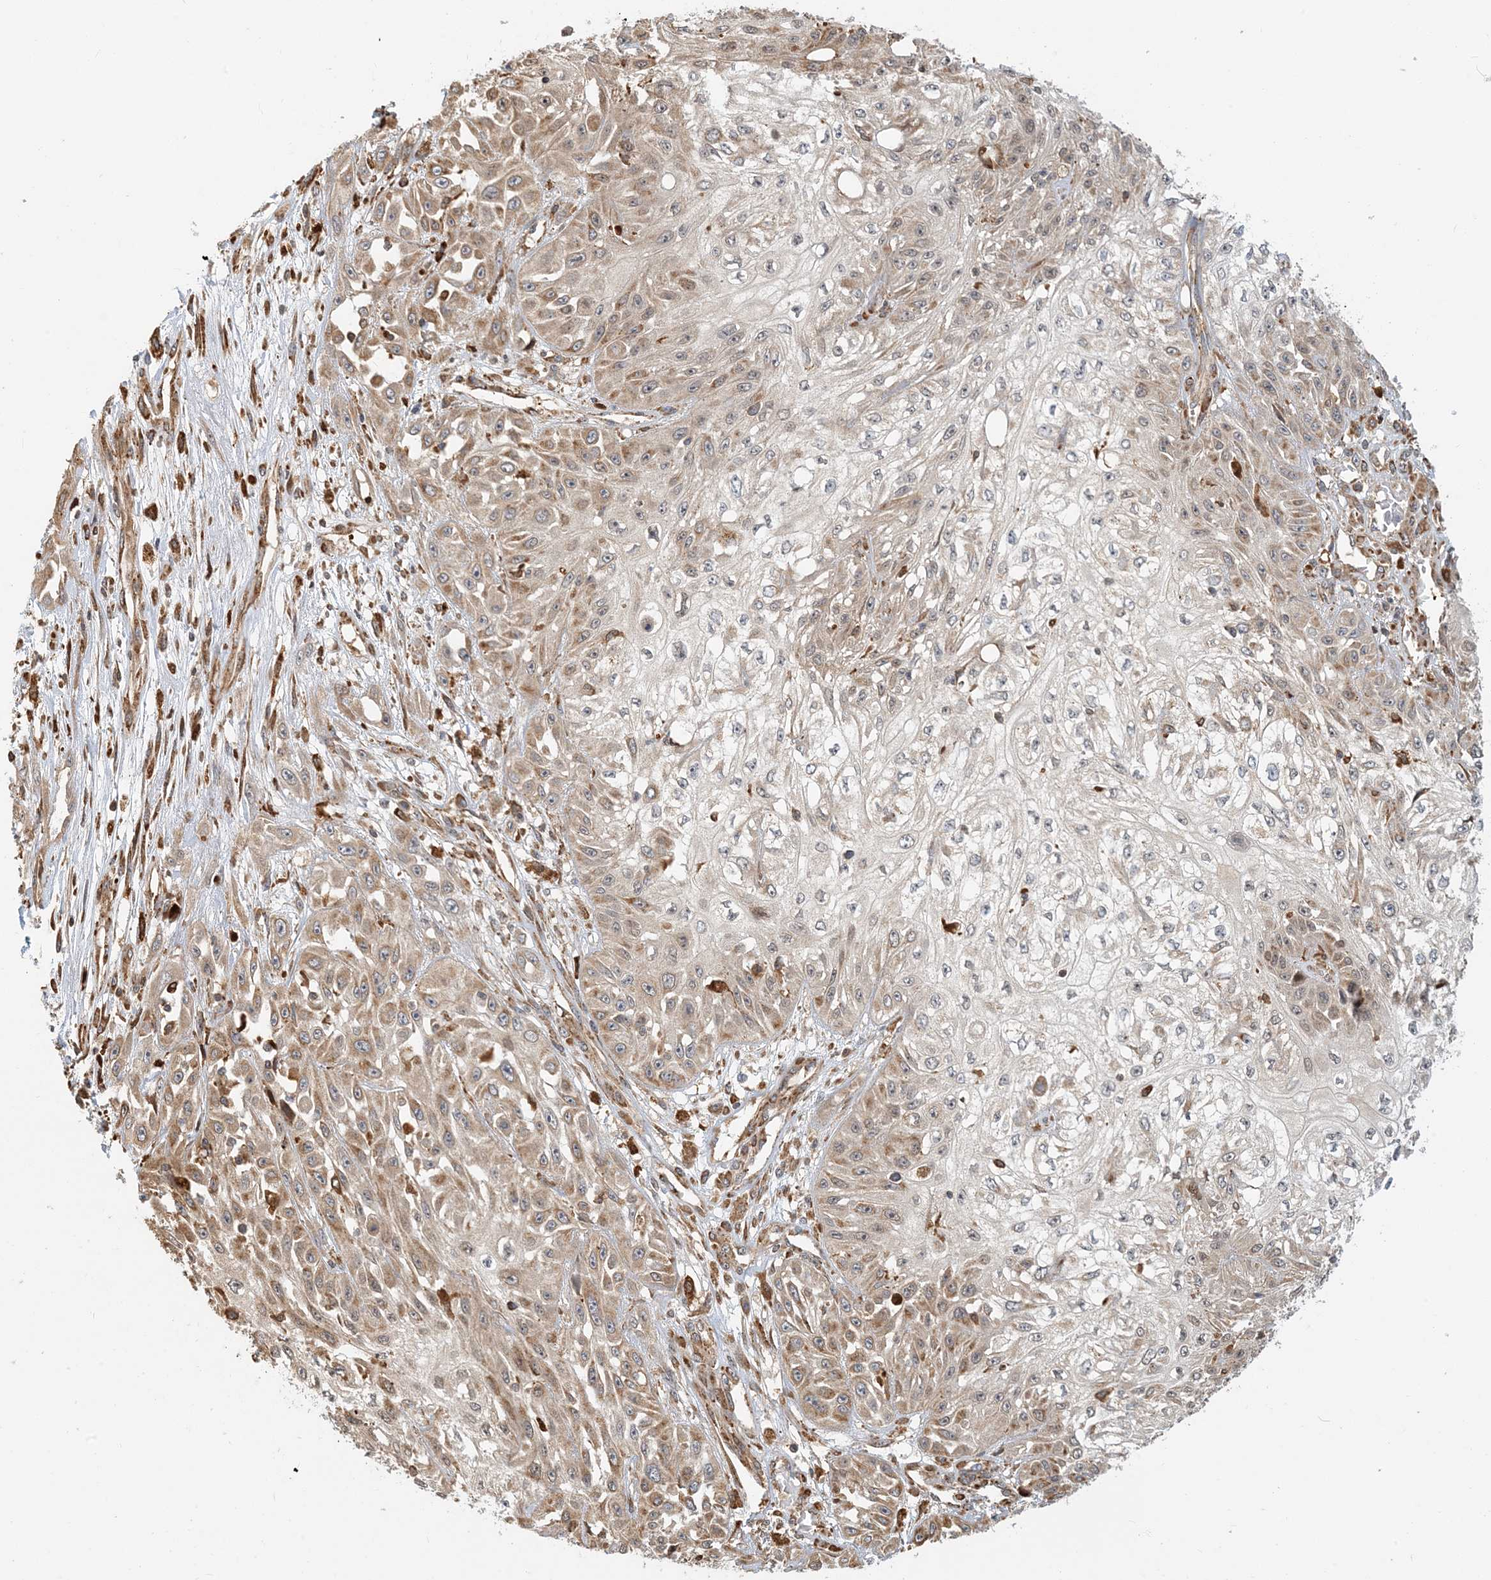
{"staining": {"intensity": "moderate", "quantity": "25%-75%", "location": "cytoplasmic/membranous"}, "tissue": "skin cancer", "cell_type": "Tumor cells", "image_type": "cancer", "snomed": [{"axis": "morphology", "description": "Squamous cell carcinoma, NOS"}, {"axis": "morphology", "description": "Squamous cell carcinoma, metastatic, NOS"}, {"axis": "topography", "description": "Skin"}, {"axis": "topography", "description": "Lymph node"}], "caption": "Immunohistochemistry (IHC) staining of skin cancer (metastatic squamous cell carcinoma), which exhibits medium levels of moderate cytoplasmic/membranous expression in about 25%-75% of tumor cells indicating moderate cytoplasmic/membranous protein staining. The staining was performed using DAB (3,3'-diaminobenzidine) (brown) for protein detection and nuclei were counterstained in hematoxylin (blue).", "gene": "HNMT", "patient": {"sex": "male", "age": 75}}